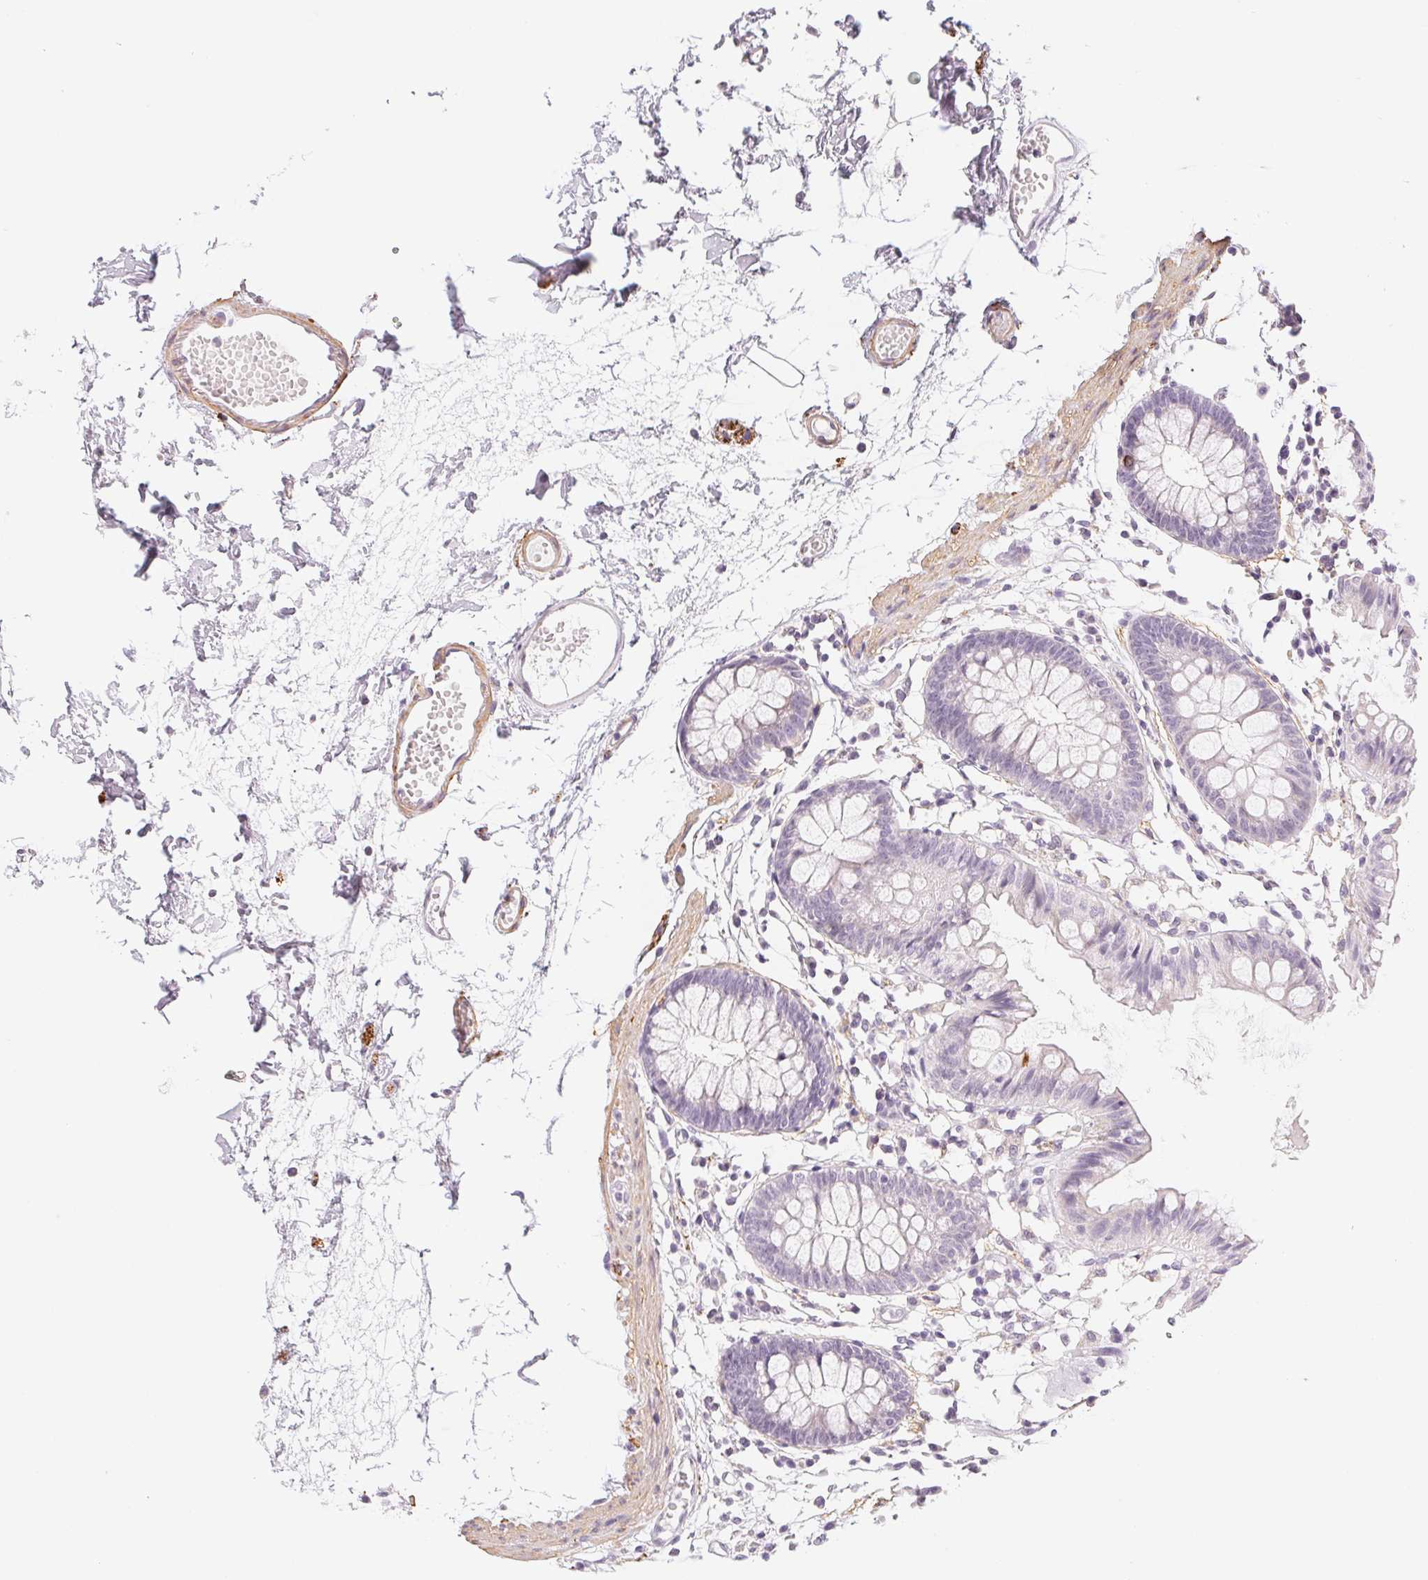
{"staining": {"intensity": "negative", "quantity": "none", "location": "none"}, "tissue": "colon", "cell_type": "Endothelial cells", "image_type": "normal", "snomed": [{"axis": "morphology", "description": "Normal tissue, NOS"}, {"axis": "topography", "description": "Colon"}], "caption": "Immunohistochemical staining of unremarkable human colon displays no significant expression in endothelial cells. (DAB (3,3'-diaminobenzidine) IHC visualized using brightfield microscopy, high magnification).", "gene": "PRPH", "patient": {"sex": "female", "age": 84}}